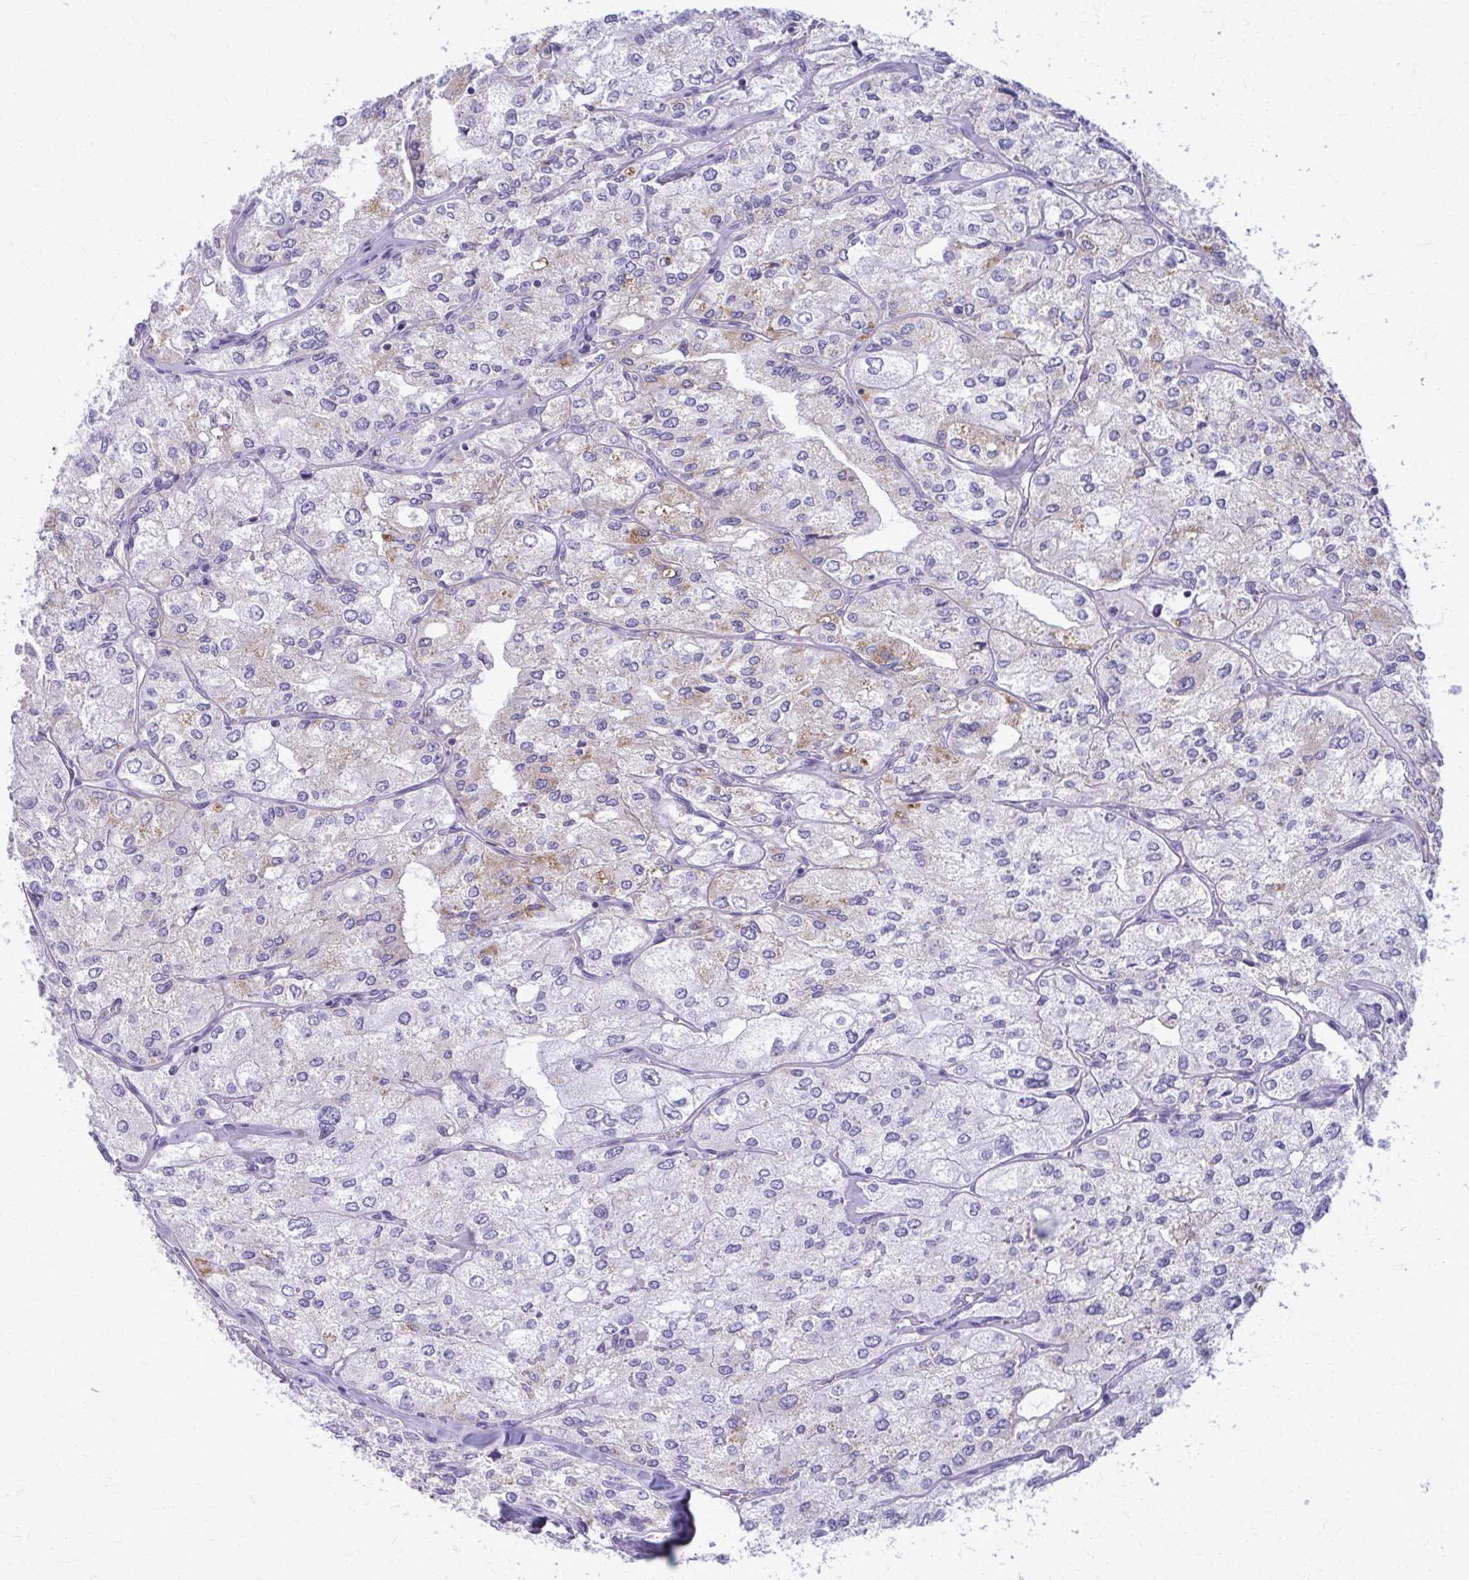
{"staining": {"intensity": "weak", "quantity": "<25%", "location": "cytoplasmic/membranous"}, "tissue": "renal cancer", "cell_type": "Tumor cells", "image_type": "cancer", "snomed": [{"axis": "morphology", "description": "Adenocarcinoma, NOS"}, {"axis": "topography", "description": "Kidney"}], "caption": "A histopathology image of human renal cancer is negative for staining in tumor cells.", "gene": "ACSM2B", "patient": {"sex": "female", "age": 70}}